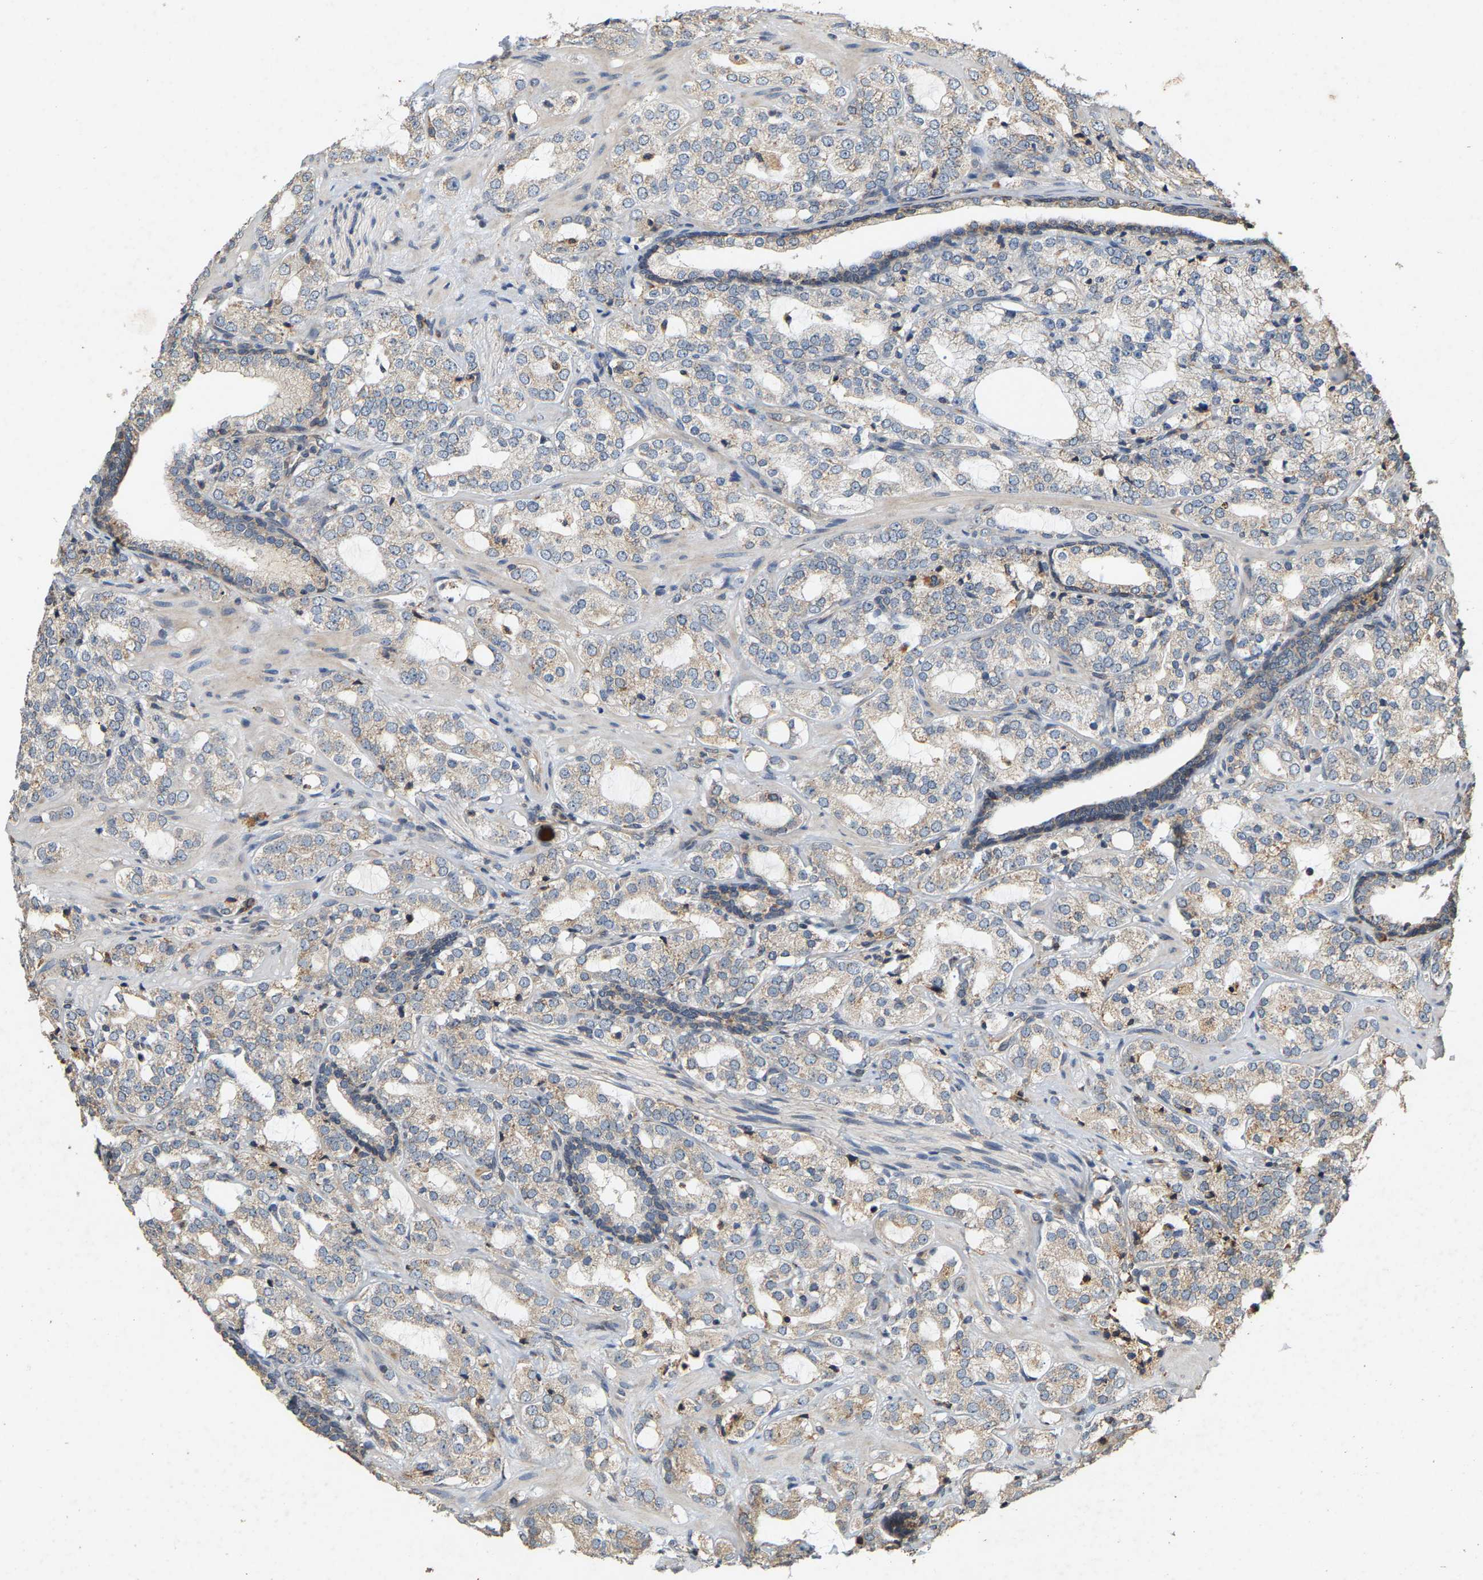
{"staining": {"intensity": "weak", "quantity": "<25%", "location": "cytoplasmic/membranous"}, "tissue": "prostate cancer", "cell_type": "Tumor cells", "image_type": "cancer", "snomed": [{"axis": "morphology", "description": "Adenocarcinoma, High grade"}, {"axis": "topography", "description": "Prostate"}], "caption": "High magnification brightfield microscopy of prostate cancer (adenocarcinoma (high-grade)) stained with DAB (3,3'-diaminobenzidine) (brown) and counterstained with hematoxylin (blue): tumor cells show no significant expression.", "gene": "CIDEC", "patient": {"sex": "male", "age": 64}}